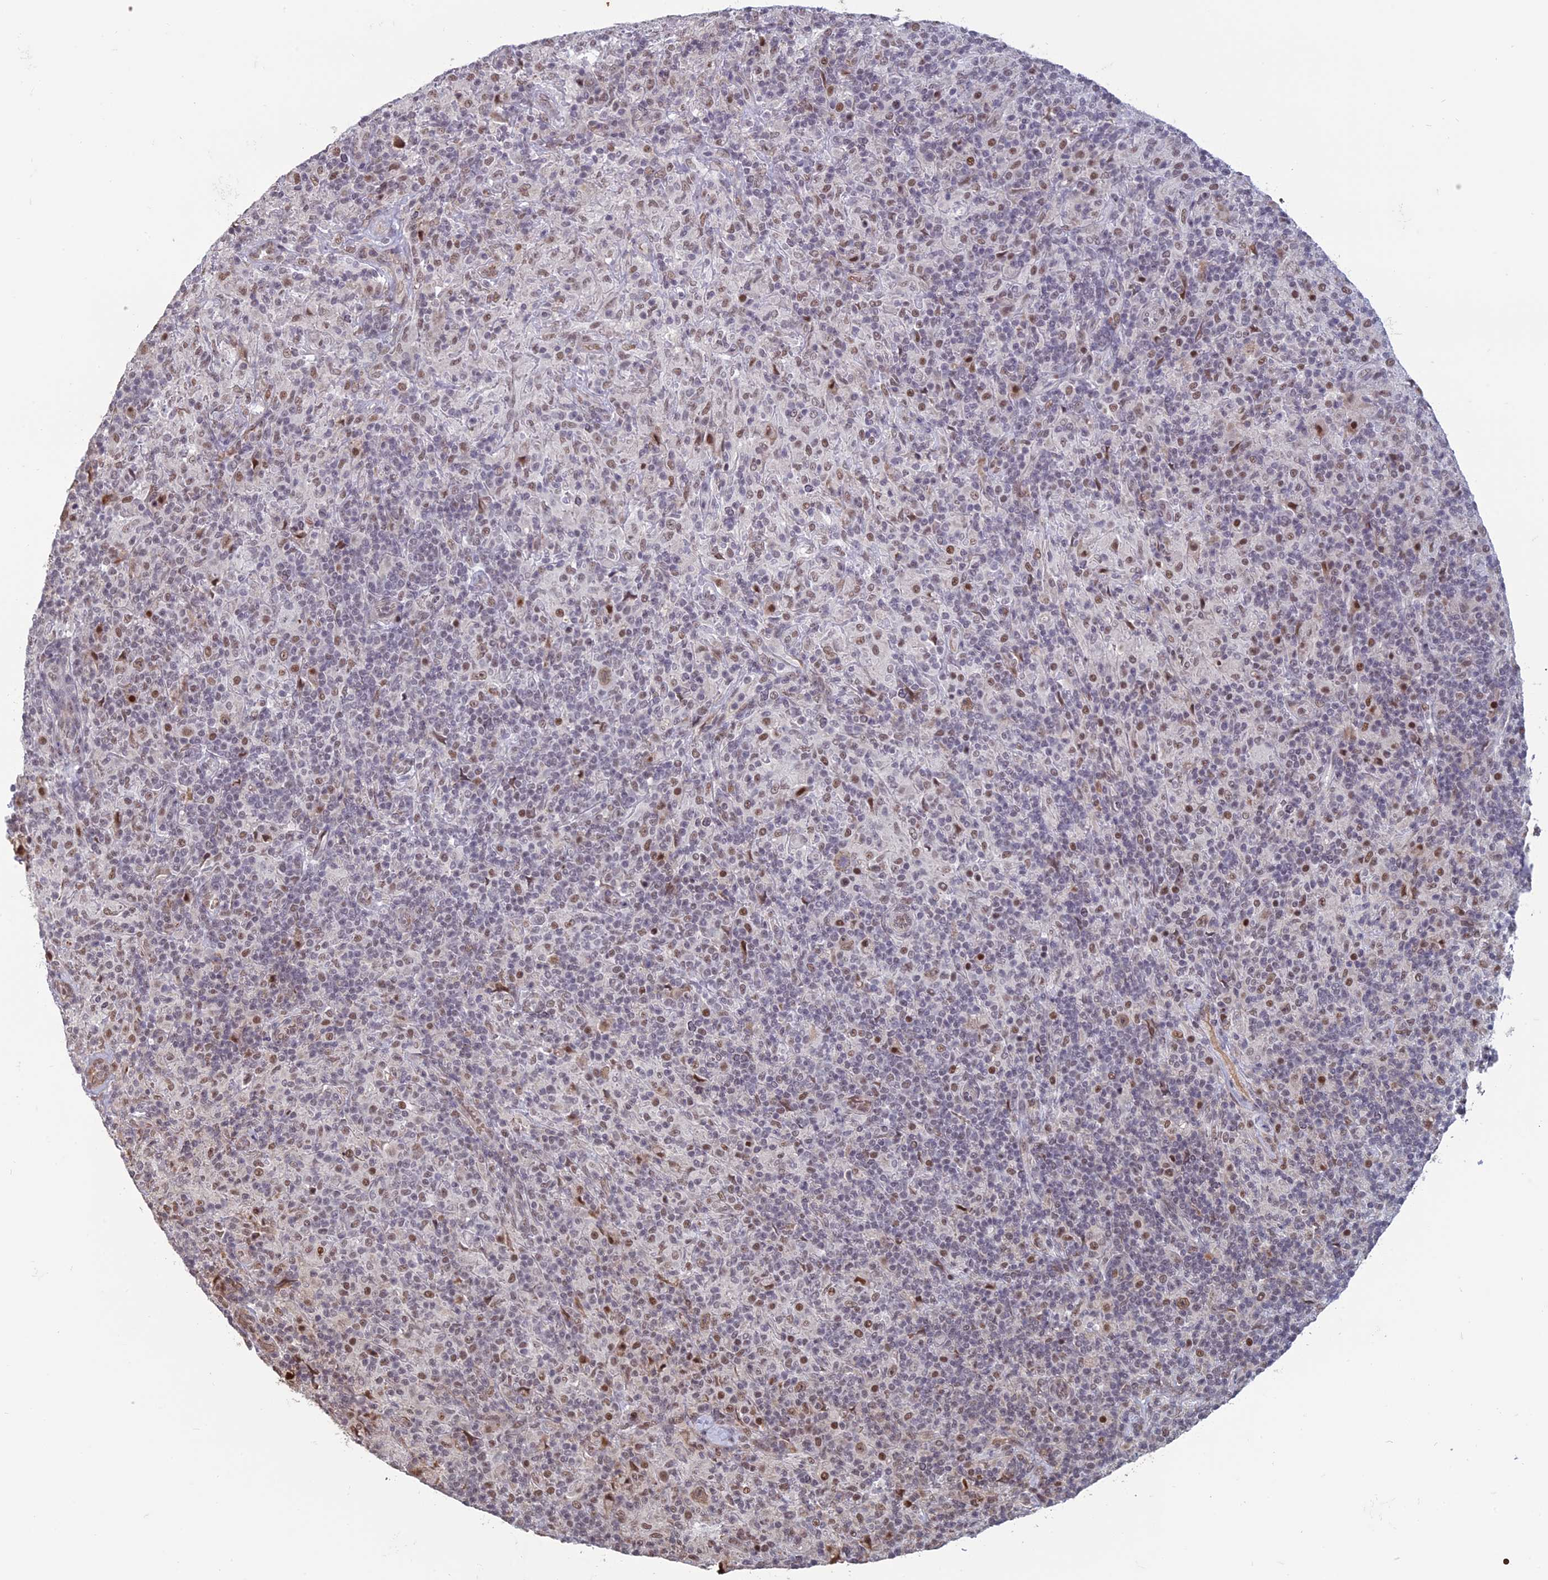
{"staining": {"intensity": "moderate", "quantity": ">75%", "location": "nuclear"}, "tissue": "lymphoma", "cell_type": "Tumor cells", "image_type": "cancer", "snomed": [{"axis": "morphology", "description": "Hodgkin's disease, NOS"}, {"axis": "topography", "description": "Lymph node"}], "caption": "Hodgkin's disease stained with immunohistochemistry (IHC) shows moderate nuclear positivity in approximately >75% of tumor cells. (brown staining indicates protein expression, while blue staining denotes nuclei).", "gene": "MFAP1", "patient": {"sex": "male", "age": 70}}